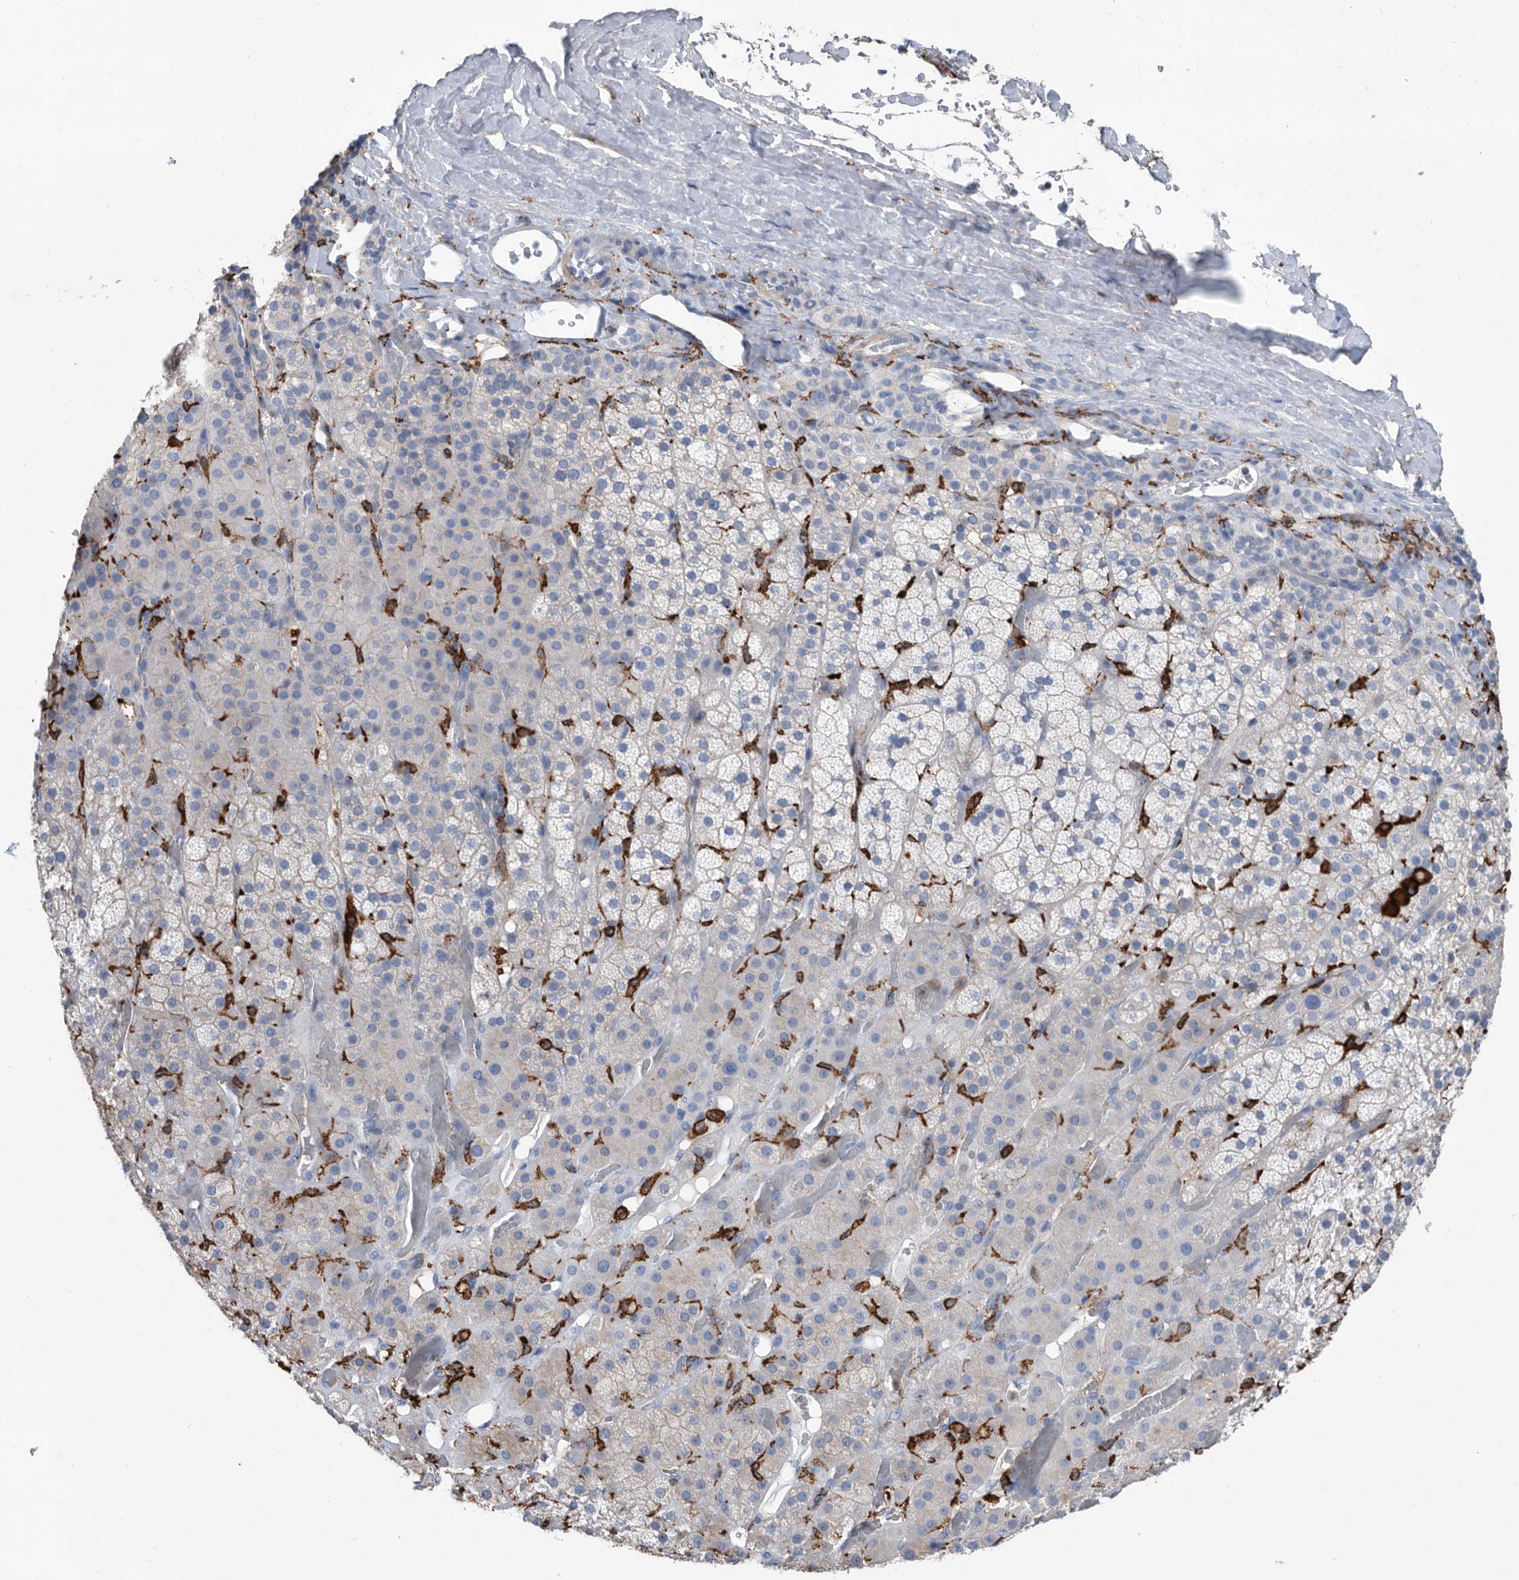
{"staining": {"intensity": "negative", "quantity": "none", "location": "none"}, "tissue": "adrenal gland", "cell_type": "Glandular cells", "image_type": "normal", "snomed": [{"axis": "morphology", "description": "Normal tissue, NOS"}, {"axis": "topography", "description": "Adrenal gland"}], "caption": "Unremarkable adrenal gland was stained to show a protein in brown. There is no significant positivity in glandular cells. (DAB (3,3'-diaminobenzidine) immunohistochemistry visualized using brightfield microscopy, high magnification).", "gene": "MS4A4A", "patient": {"sex": "male", "age": 57}}